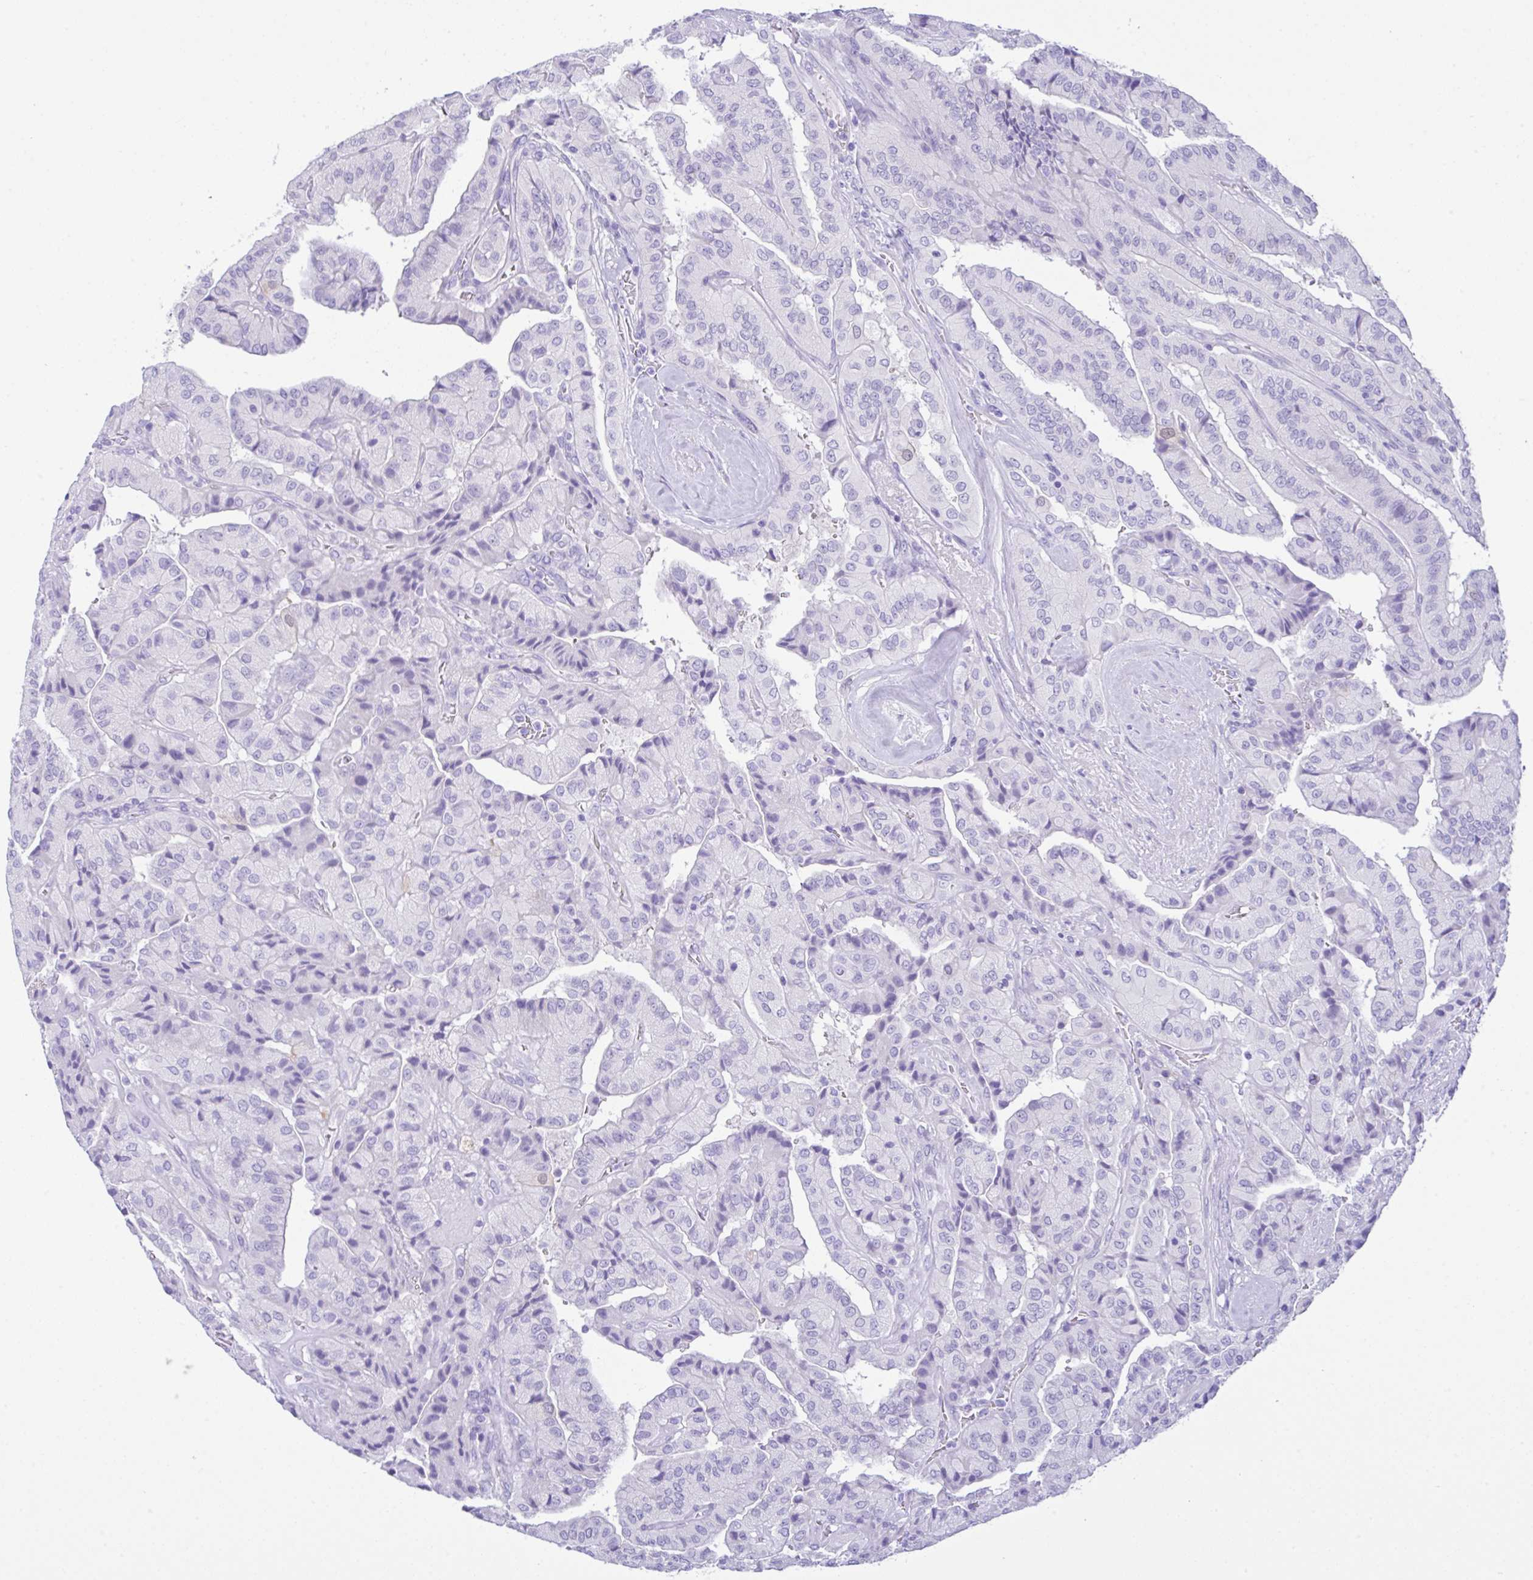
{"staining": {"intensity": "negative", "quantity": "none", "location": "none"}, "tissue": "thyroid cancer", "cell_type": "Tumor cells", "image_type": "cancer", "snomed": [{"axis": "morphology", "description": "Normal tissue, NOS"}, {"axis": "morphology", "description": "Papillary adenocarcinoma, NOS"}, {"axis": "topography", "description": "Thyroid gland"}], "caption": "The immunohistochemistry image has no significant staining in tumor cells of thyroid cancer (papillary adenocarcinoma) tissue.", "gene": "RRM2", "patient": {"sex": "female", "age": 59}}